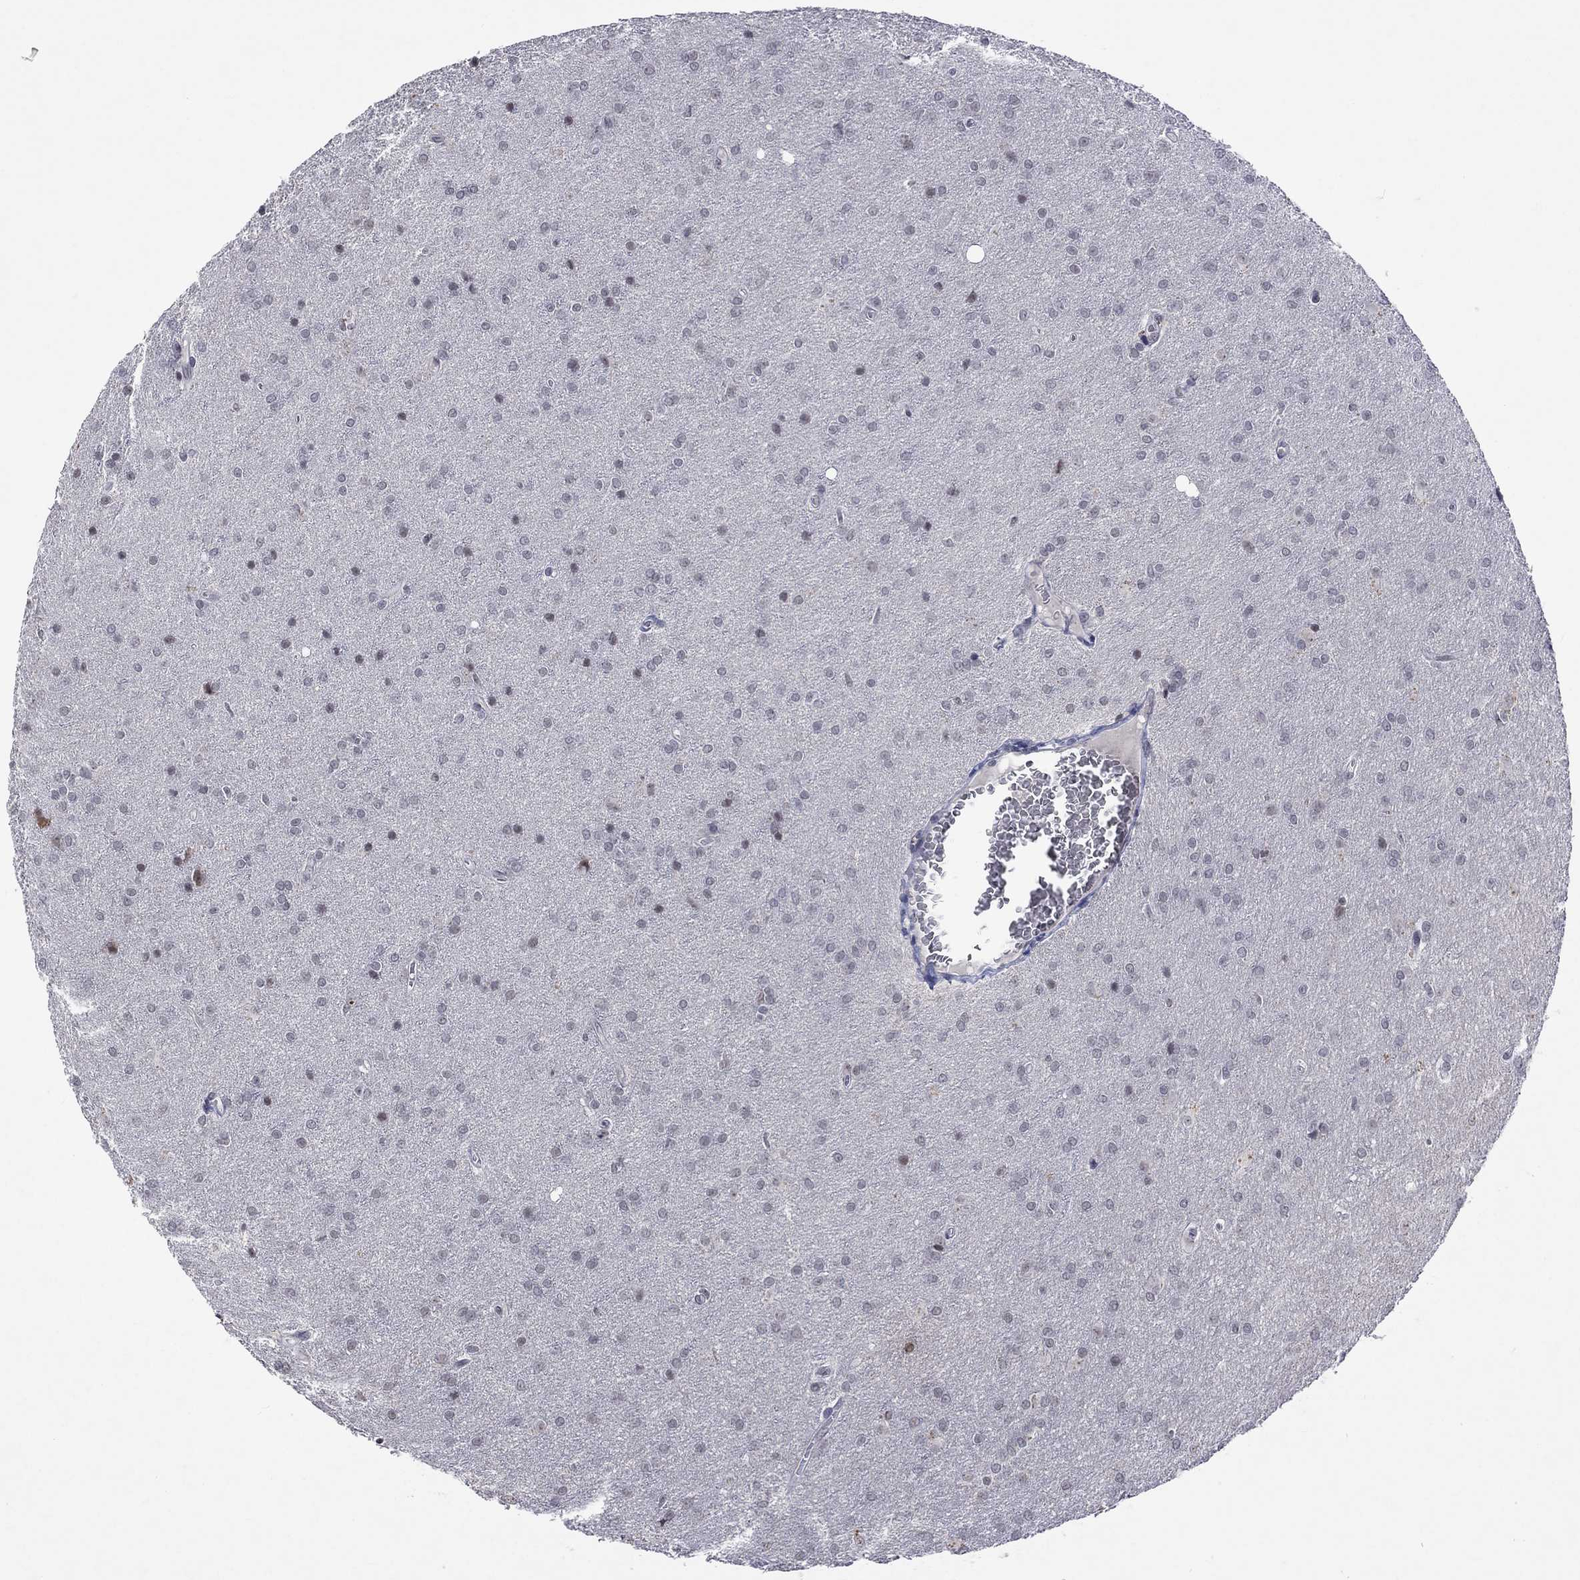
{"staining": {"intensity": "negative", "quantity": "none", "location": "none"}, "tissue": "glioma", "cell_type": "Tumor cells", "image_type": "cancer", "snomed": [{"axis": "morphology", "description": "Glioma, malignant, Low grade"}, {"axis": "topography", "description": "Brain"}], "caption": "Tumor cells show no significant positivity in low-grade glioma (malignant).", "gene": "TMEM143", "patient": {"sex": "female", "age": 32}}